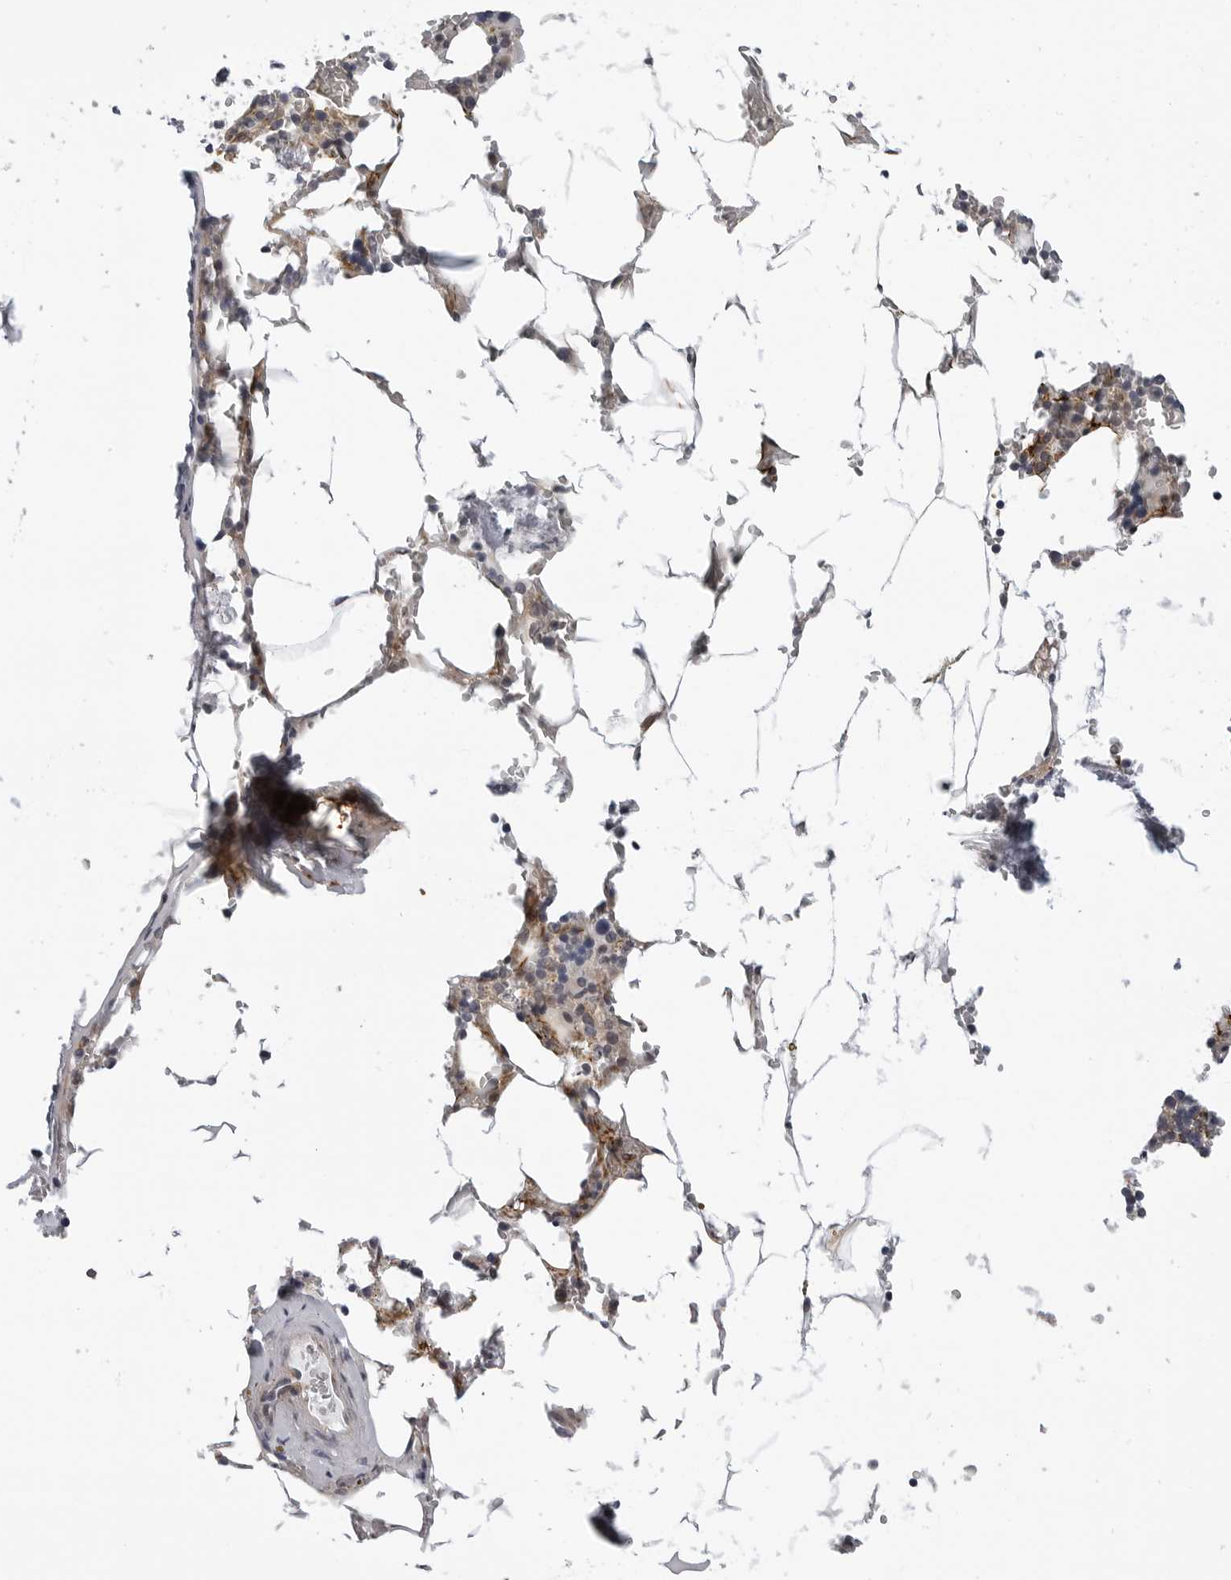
{"staining": {"intensity": "weak", "quantity": "25%-75%", "location": "cytoplasmic/membranous"}, "tissue": "bone marrow", "cell_type": "Hematopoietic cells", "image_type": "normal", "snomed": [{"axis": "morphology", "description": "Normal tissue, NOS"}, {"axis": "topography", "description": "Bone marrow"}], "caption": "This is an image of IHC staining of benign bone marrow, which shows weak positivity in the cytoplasmic/membranous of hematopoietic cells.", "gene": "KIAA1614", "patient": {"sex": "male", "age": 70}}